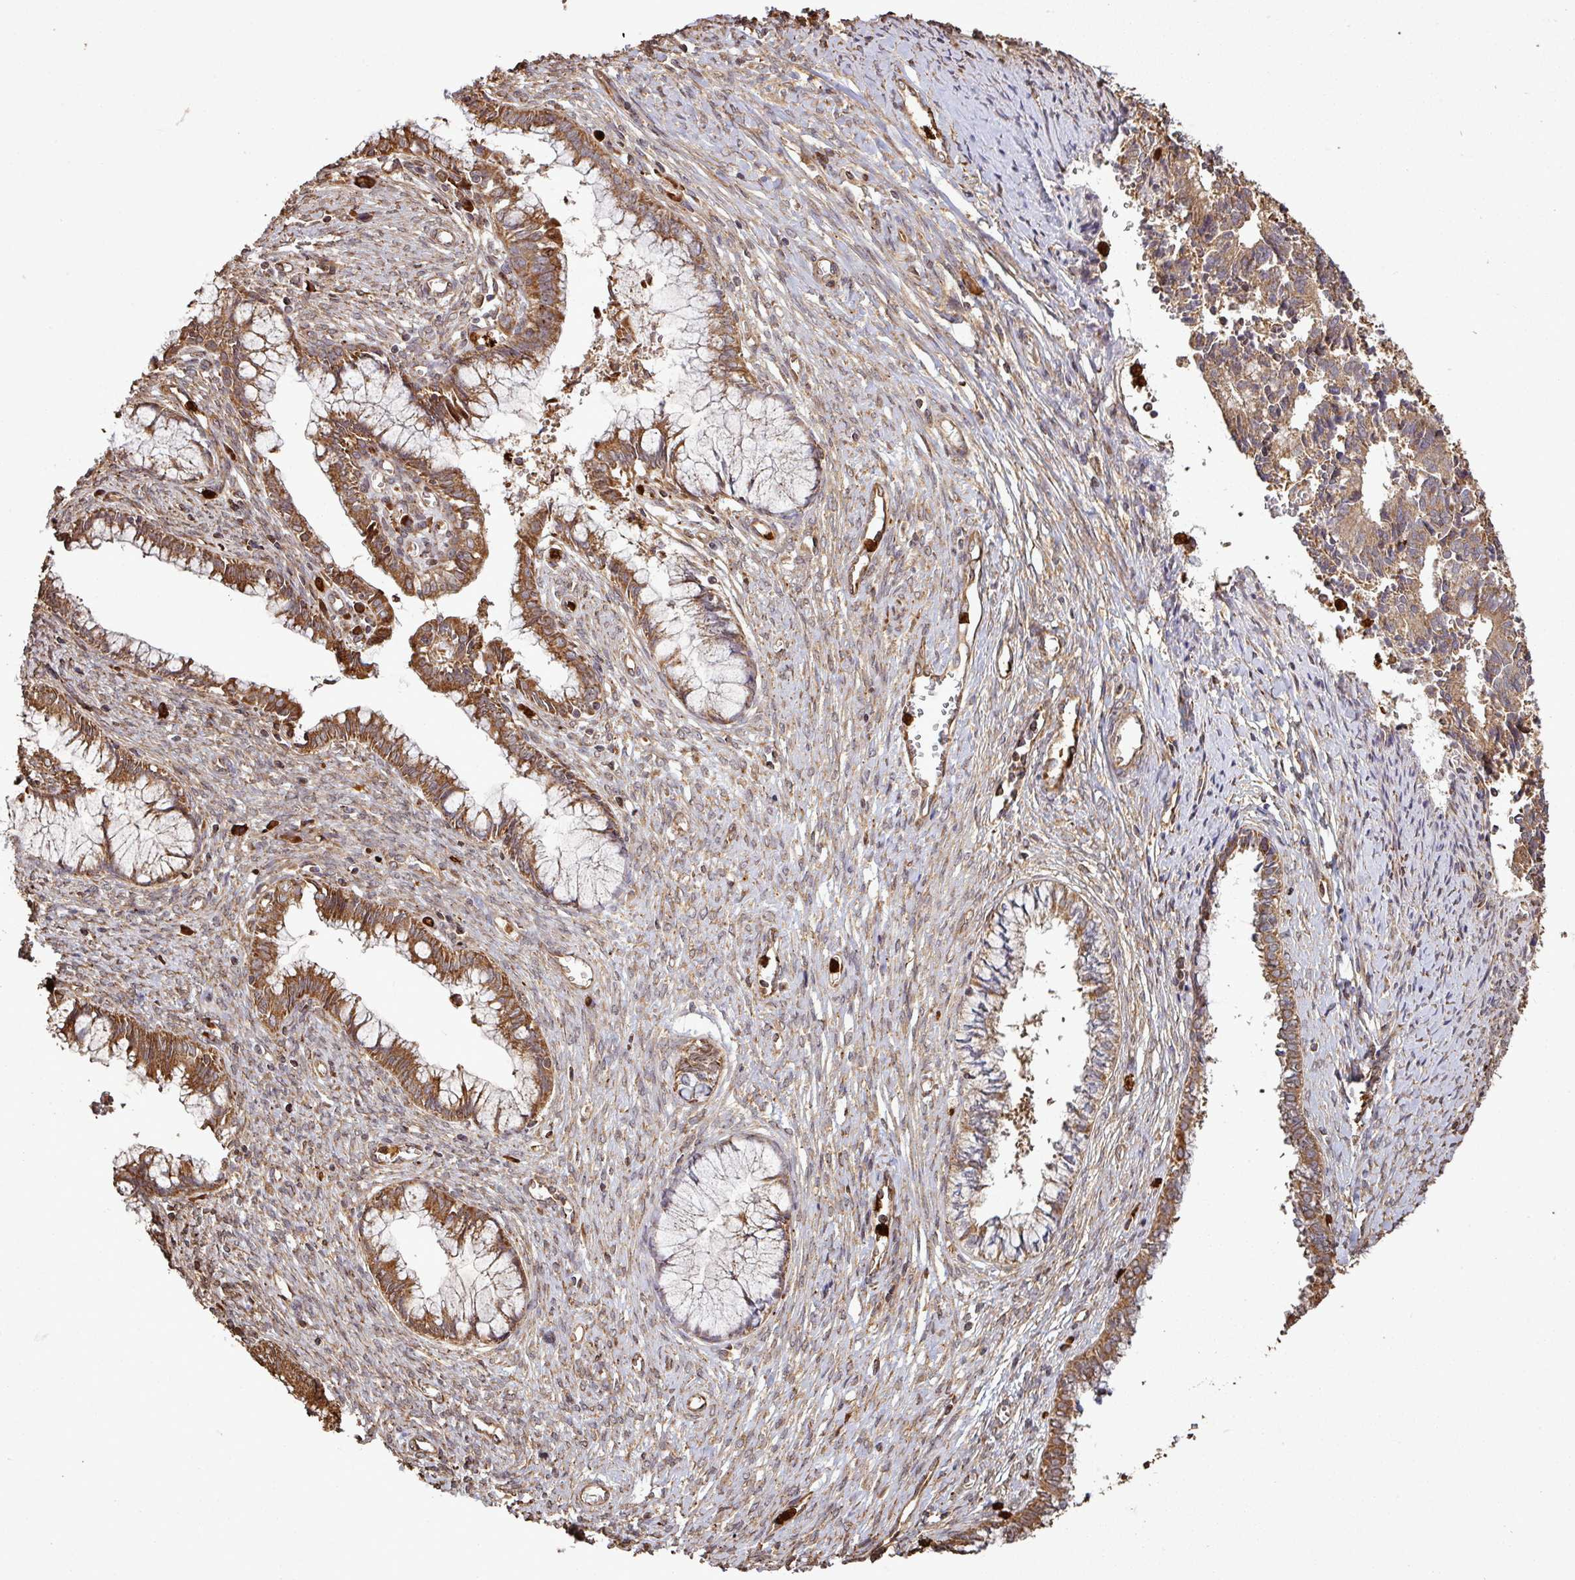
{"staining": {"intensity": "moderate", "quantity": ">75%", "location": "cytoplasmic/membranous"}, "tissue": "cervical cancer", "cell_type": "Tumor cells", "image_type": "cancer", "snomed": [{"axis": "morphology", "description": "Adenocarcinoma, NOS"}, {"axis": "topography", "description": "Cervix"}], "caption": "Protein staining exhibits moderate cytoplasmic/membranous staining in approximately >75% of tumor cells in cervical adenocarcinoma.", "gene": "PLEKHM1", "patient": {"sex": "female", "age": 44}}